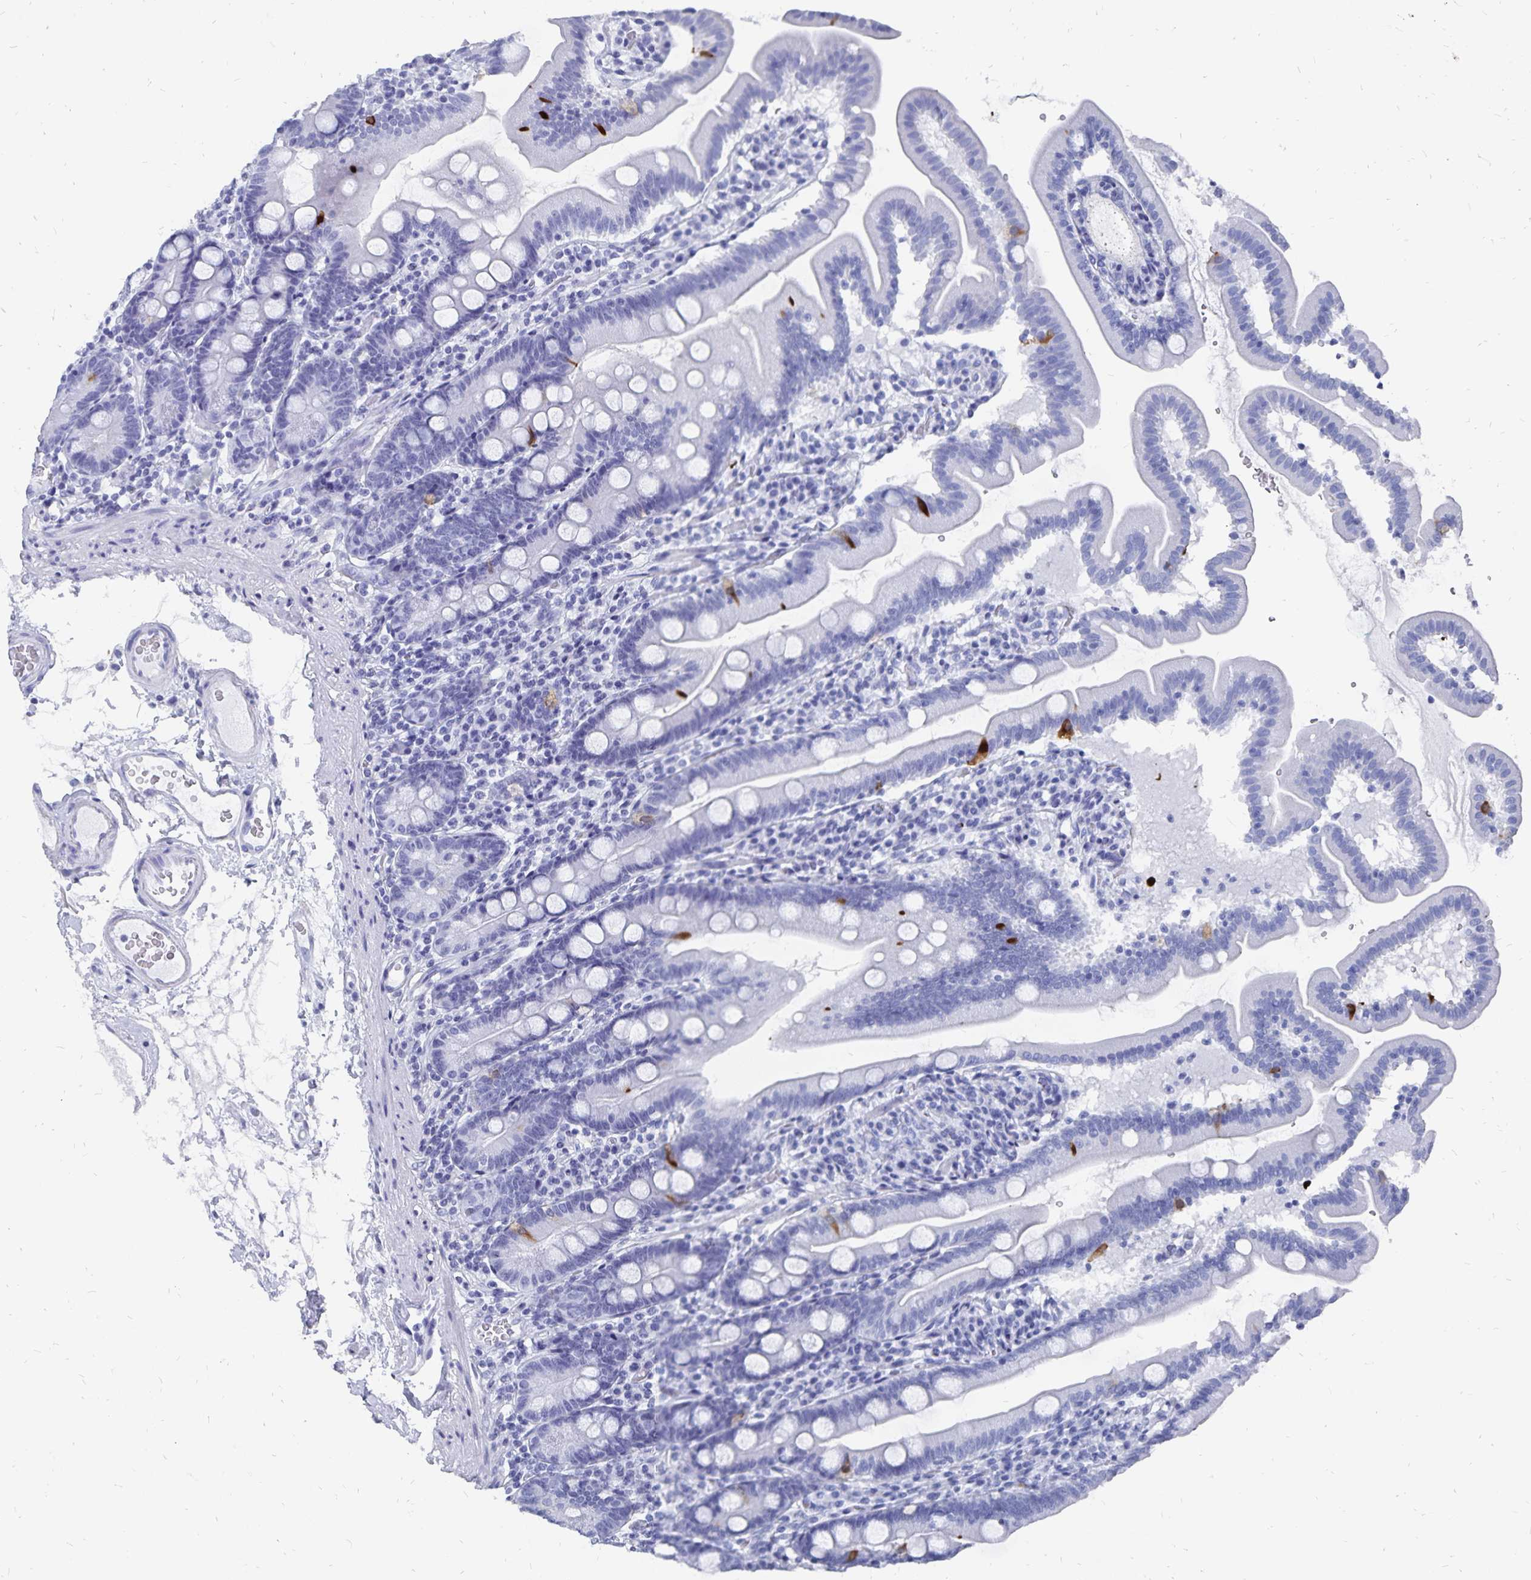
{"staining": {"intensity": "strong", "quantity": "<25%", "location": "cytoplasmic/membranous"}, "tissue": "duodenum", "cell_type": "Glandular cells", "image_type": "normal", "snomed": [{"axis": "morphology", "description": "Normal tissue, NOS"}, {"axis": "topography", "description": "Duodenum"}], "caption": "The micrograph displays staining of unremarkable duodenum, revealing strong cytoplasmic/membranous protein staining (brown color) within glandular cells.", "gene": "ADH1A", "patient": {"sex": "female", "age": 67}}